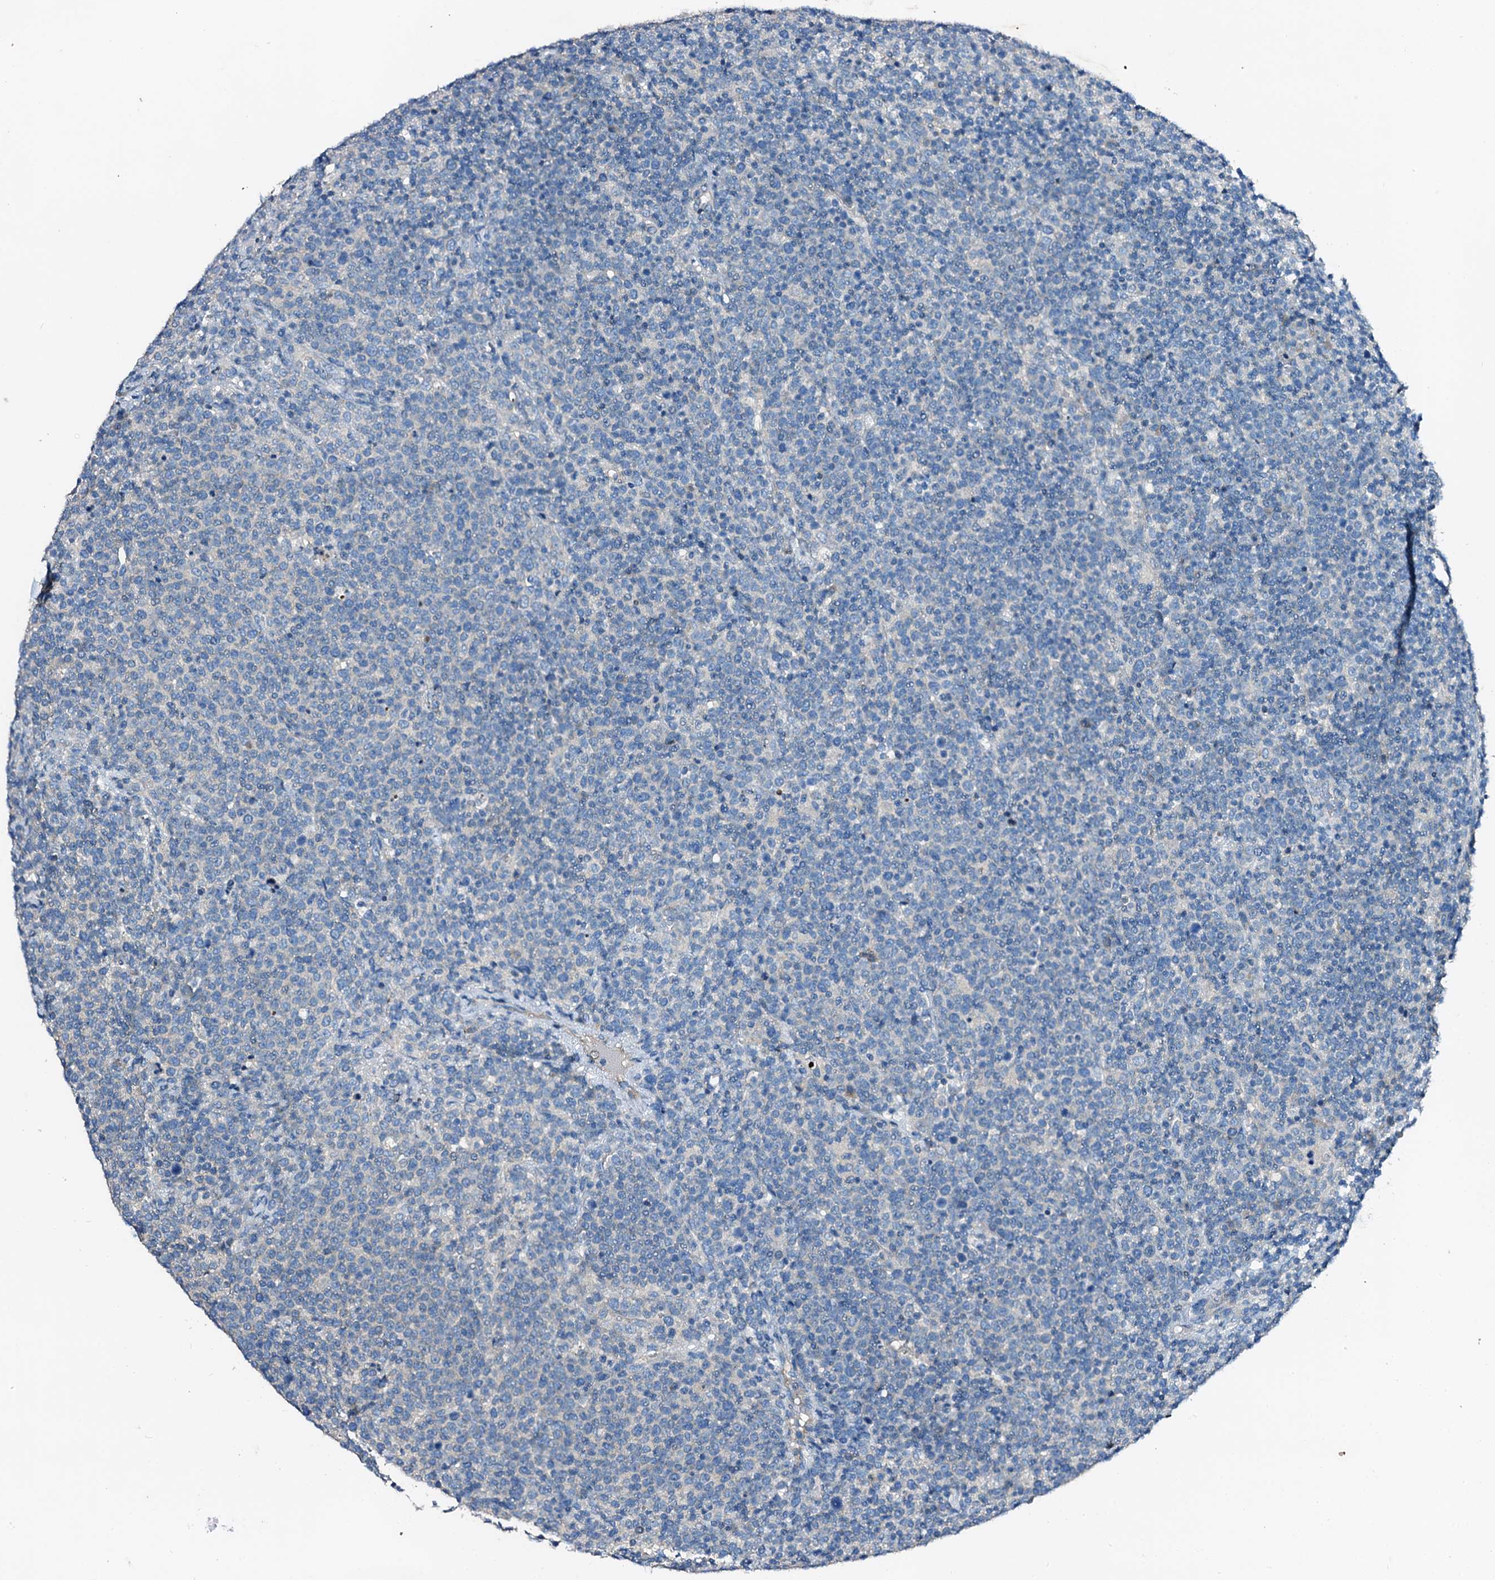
{"staining": {"intensity": "negative", "quantity": "none", "location": "none"}, "tissue": "lymphoma", "cell_type": "Tumor cells", "image_type": "cancer", "snomed": [{"axis": "morphology", "description": "Malignant lymphoma, non-Hodgkin's type, High grade"}, {"axis": "topography", "description": "Lymph node"}], "caption": "Immunohistochemistry photomicrograph of human lymphoma stained for a protein (brown), which exhibits no expression in tumor cells. The staining is performed using DAB (3,3'-diaminobenzidine) brown chromogen with nuclei counter-stained in using hematoxylin.", "gene": "FIBIN", "patient": {"sex": "male", "age": 61}}